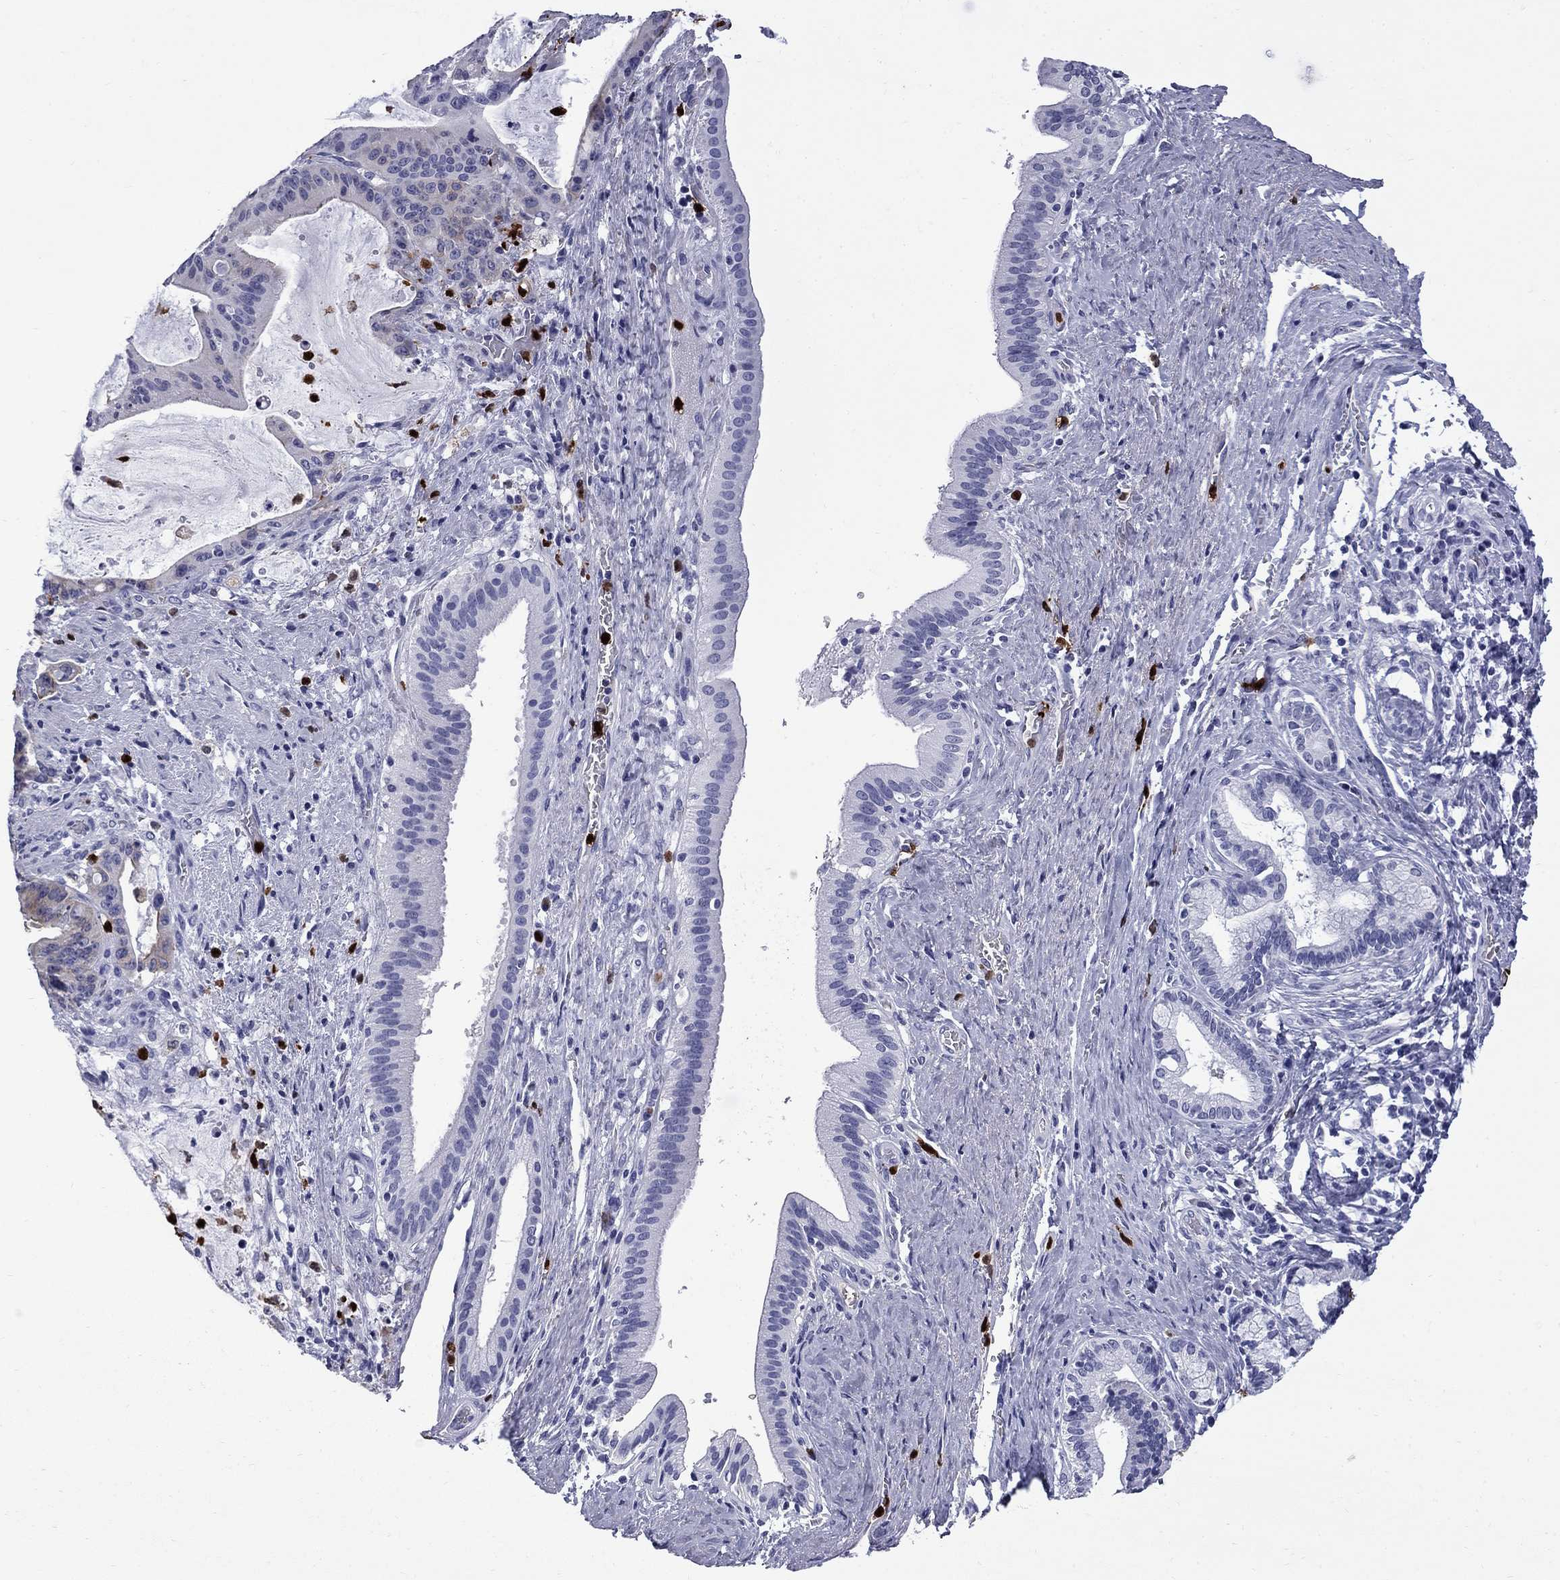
{"staining": {"intensity": "negative", "quantity": "none", "location": "none"}, "tissue": "liver cancer", "cell_type": "Tumor cells", "image_type": "cancer", "snomed": [{"axis": "morphology", "description": "Cholangiocarcinoma"}, {"axis": "topography", "description": "Liver"}], "caption": "Liver cholangiocarcinoma stained for a protein using immunohistochemistry displays no staining tumor cells.", "gene": "TRIM29", "patient": {"sex": "female", "age": 73}}